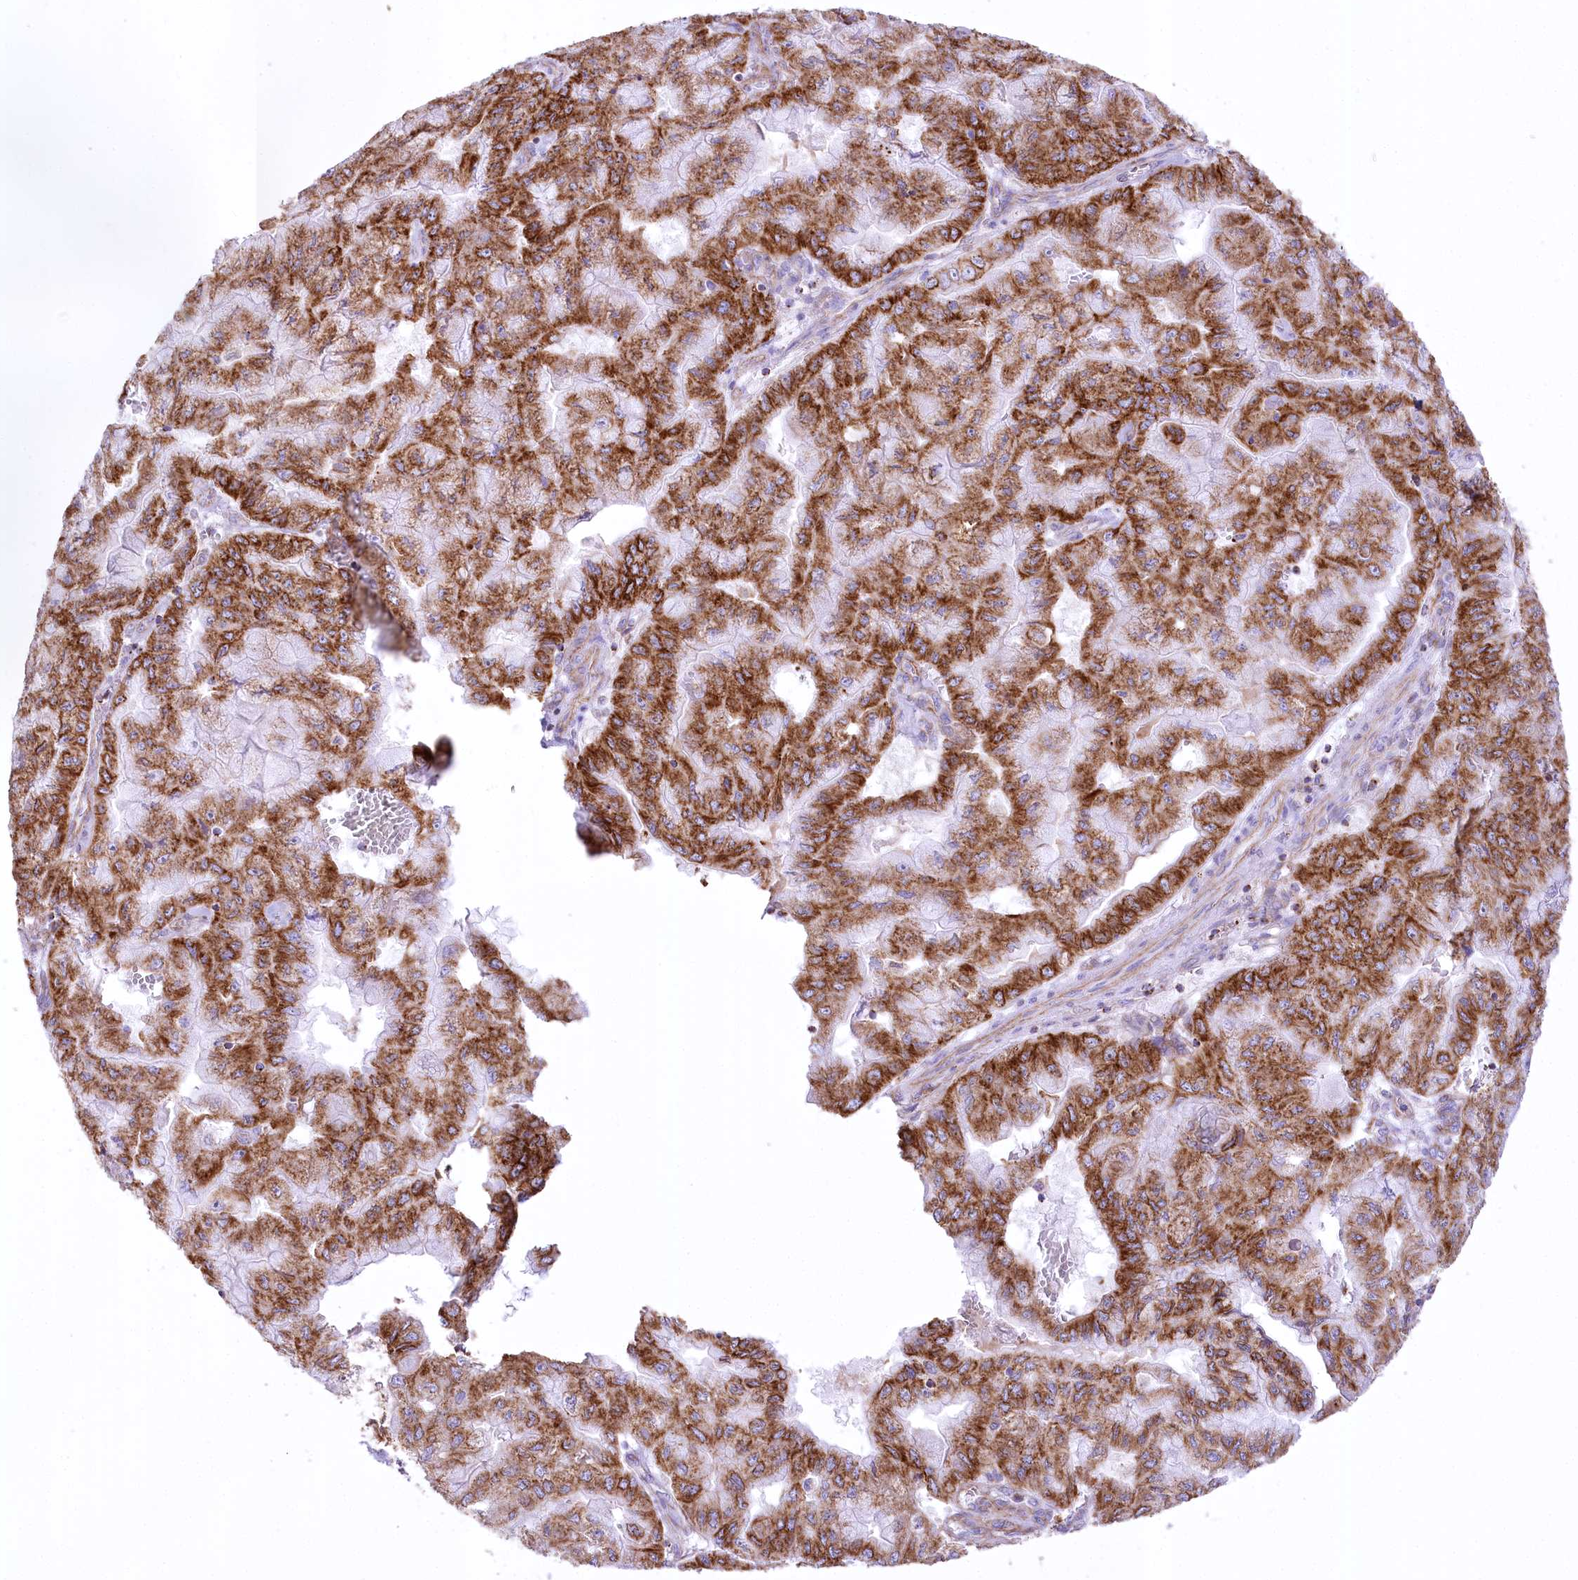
{"staining": {"intensity": "strong", "quantity": ">75%", "location": "cytoplasmic/membranous"}, "tissue": "pancreatic cancer", "cell_type": "Tumor cells", "image_type": "cancer", "snomed": [{"axis": "morphology", "description": "Adenocarcinoma, NOS"}, {"axis": "topography", "description": "Pancreas"}], "caption": "Pancreatic cancer stained with a brown dye reveals strong cytoplasmic/membranous positive positivity in approximately >75% of tumor cells.", "gene": "FAM216A", "patient": {"sex": "male", "age": 51}}